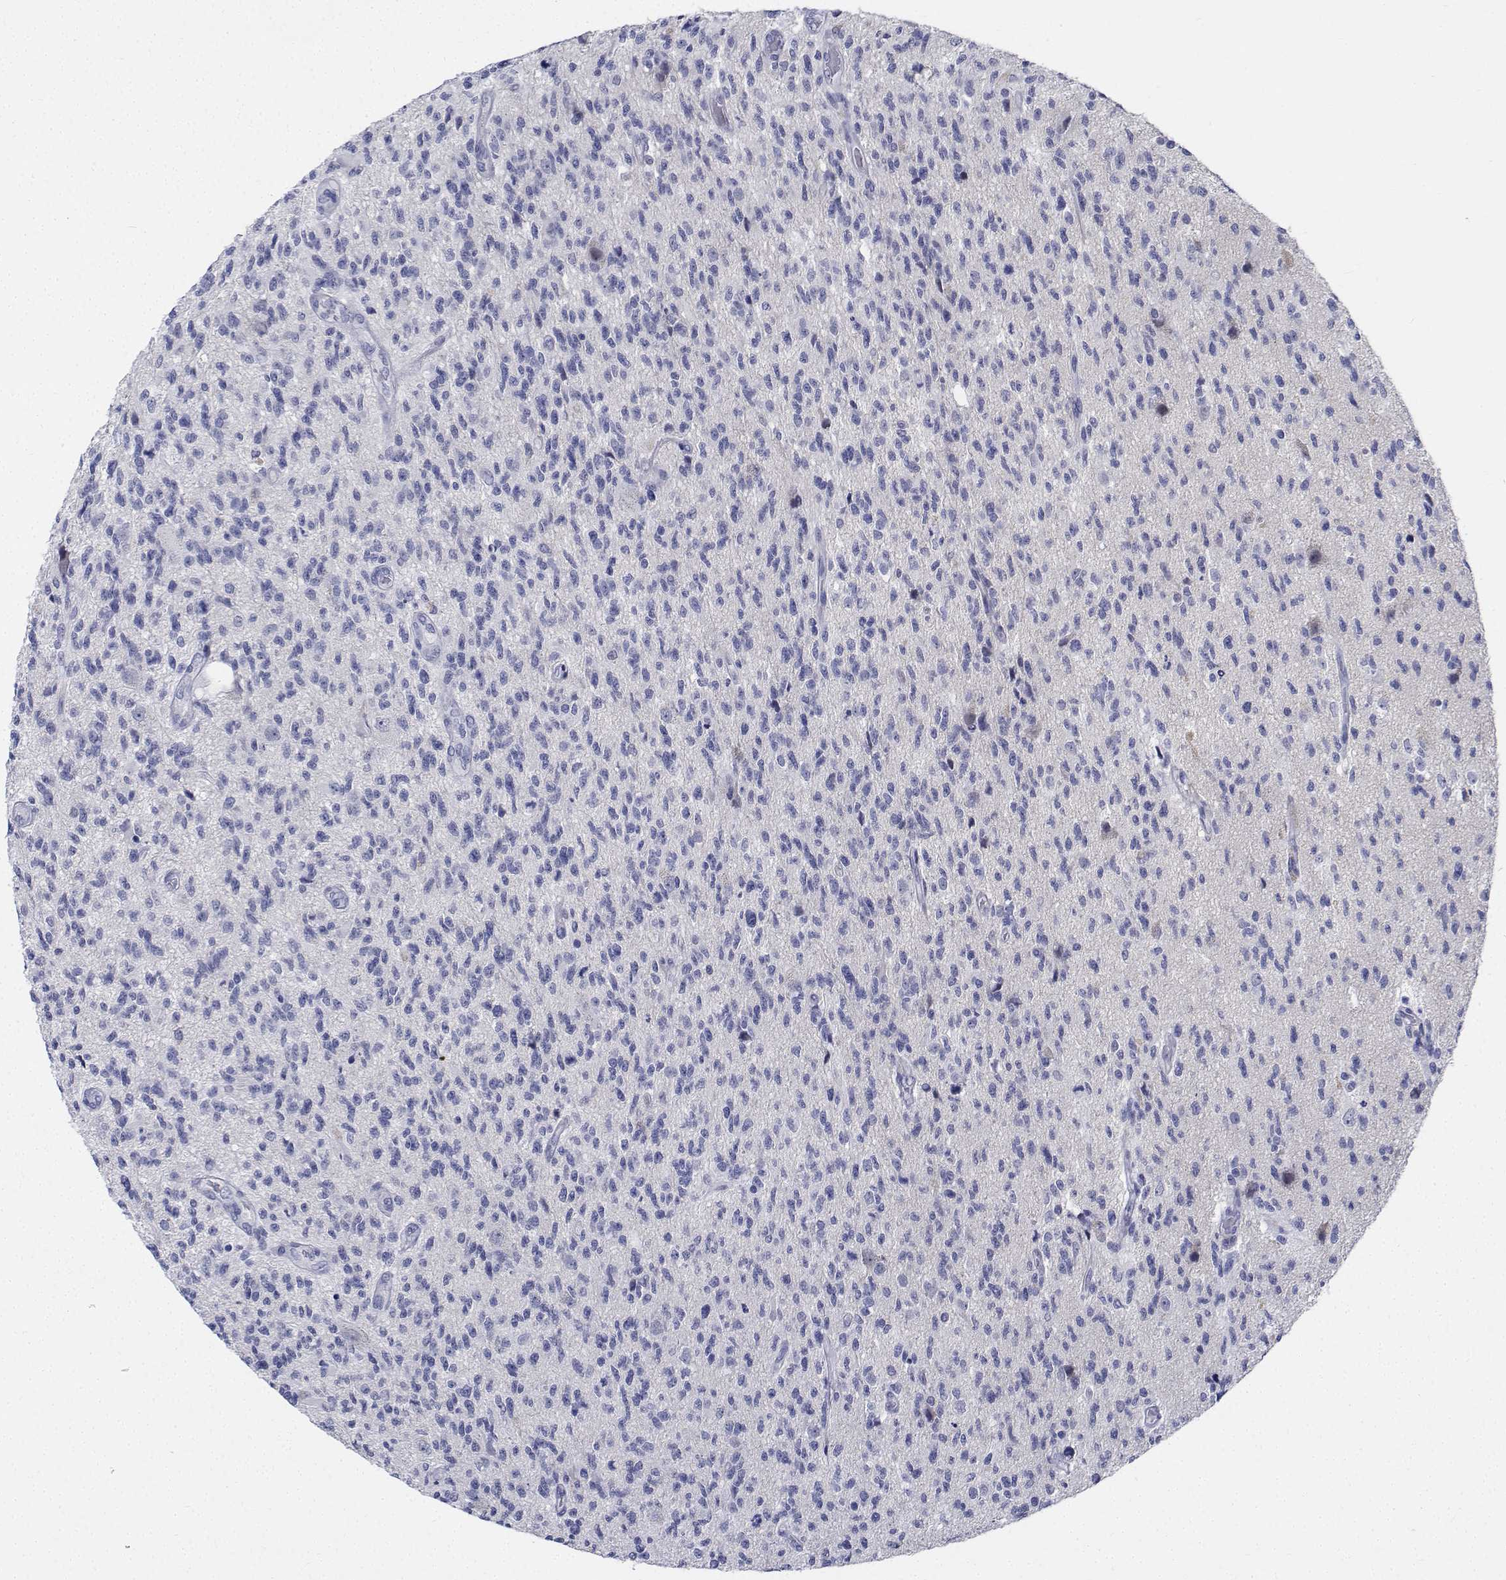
{"staining": {"intensity": "negative", "quantity": "none", "location": "none"}, "tissue": "glioma", "cell_type": "Tumor cells", "image_type": "cancer", "snomed": [{"axis": "morphology", "description": "Glioma, malignant, High grade"}, {"axis": "topography", "description": "Brain"}], "caption": "High power microscopy micrograph of an IHC photomicrograph of high-grade glioma (malignant), revealing no significant expression in tumor cells.", "gene": "PLXNA4", "patient": {"sex": "male", "age": 56}}